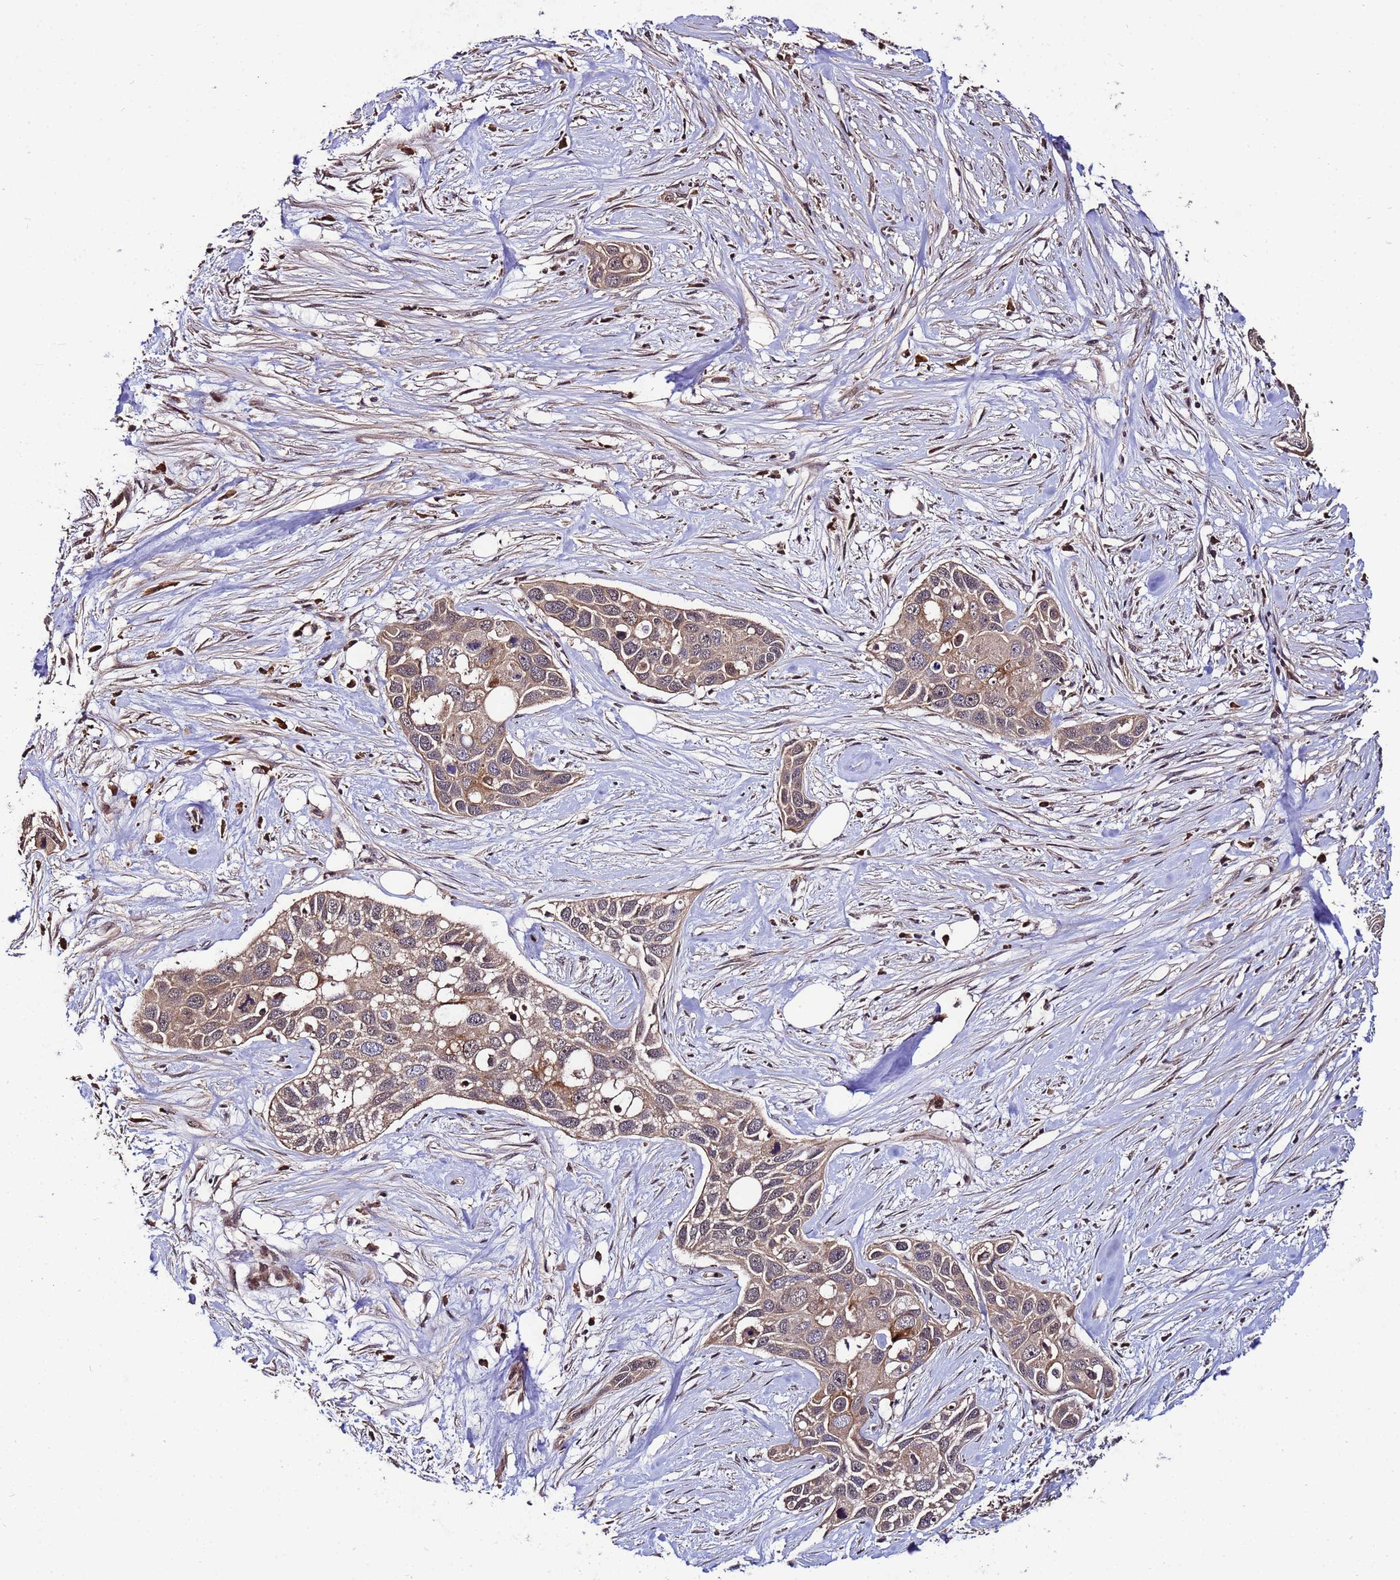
{"staining": {"intensity": "weak", "quantity": ">75%", "location": "cytoplasmic/membranous"}, "tissue": "pancreatic cancer", "cell_type": "Tumor cells", "image_type": "cancer", "snomed": [{"axis": "morphology", "description": "Adenocarcinoma, NOS"}, {"axis": "topography", "description": "Pancreas"}], "caption": "Immunohistochemical staining of adenocarcinoma (pancreatic) displays weak cytoplasmic/membranous protein positivity in about >75% of tumor cells.", "gene": "WNK4", "patient": {"sex": "female", "age": 60}}